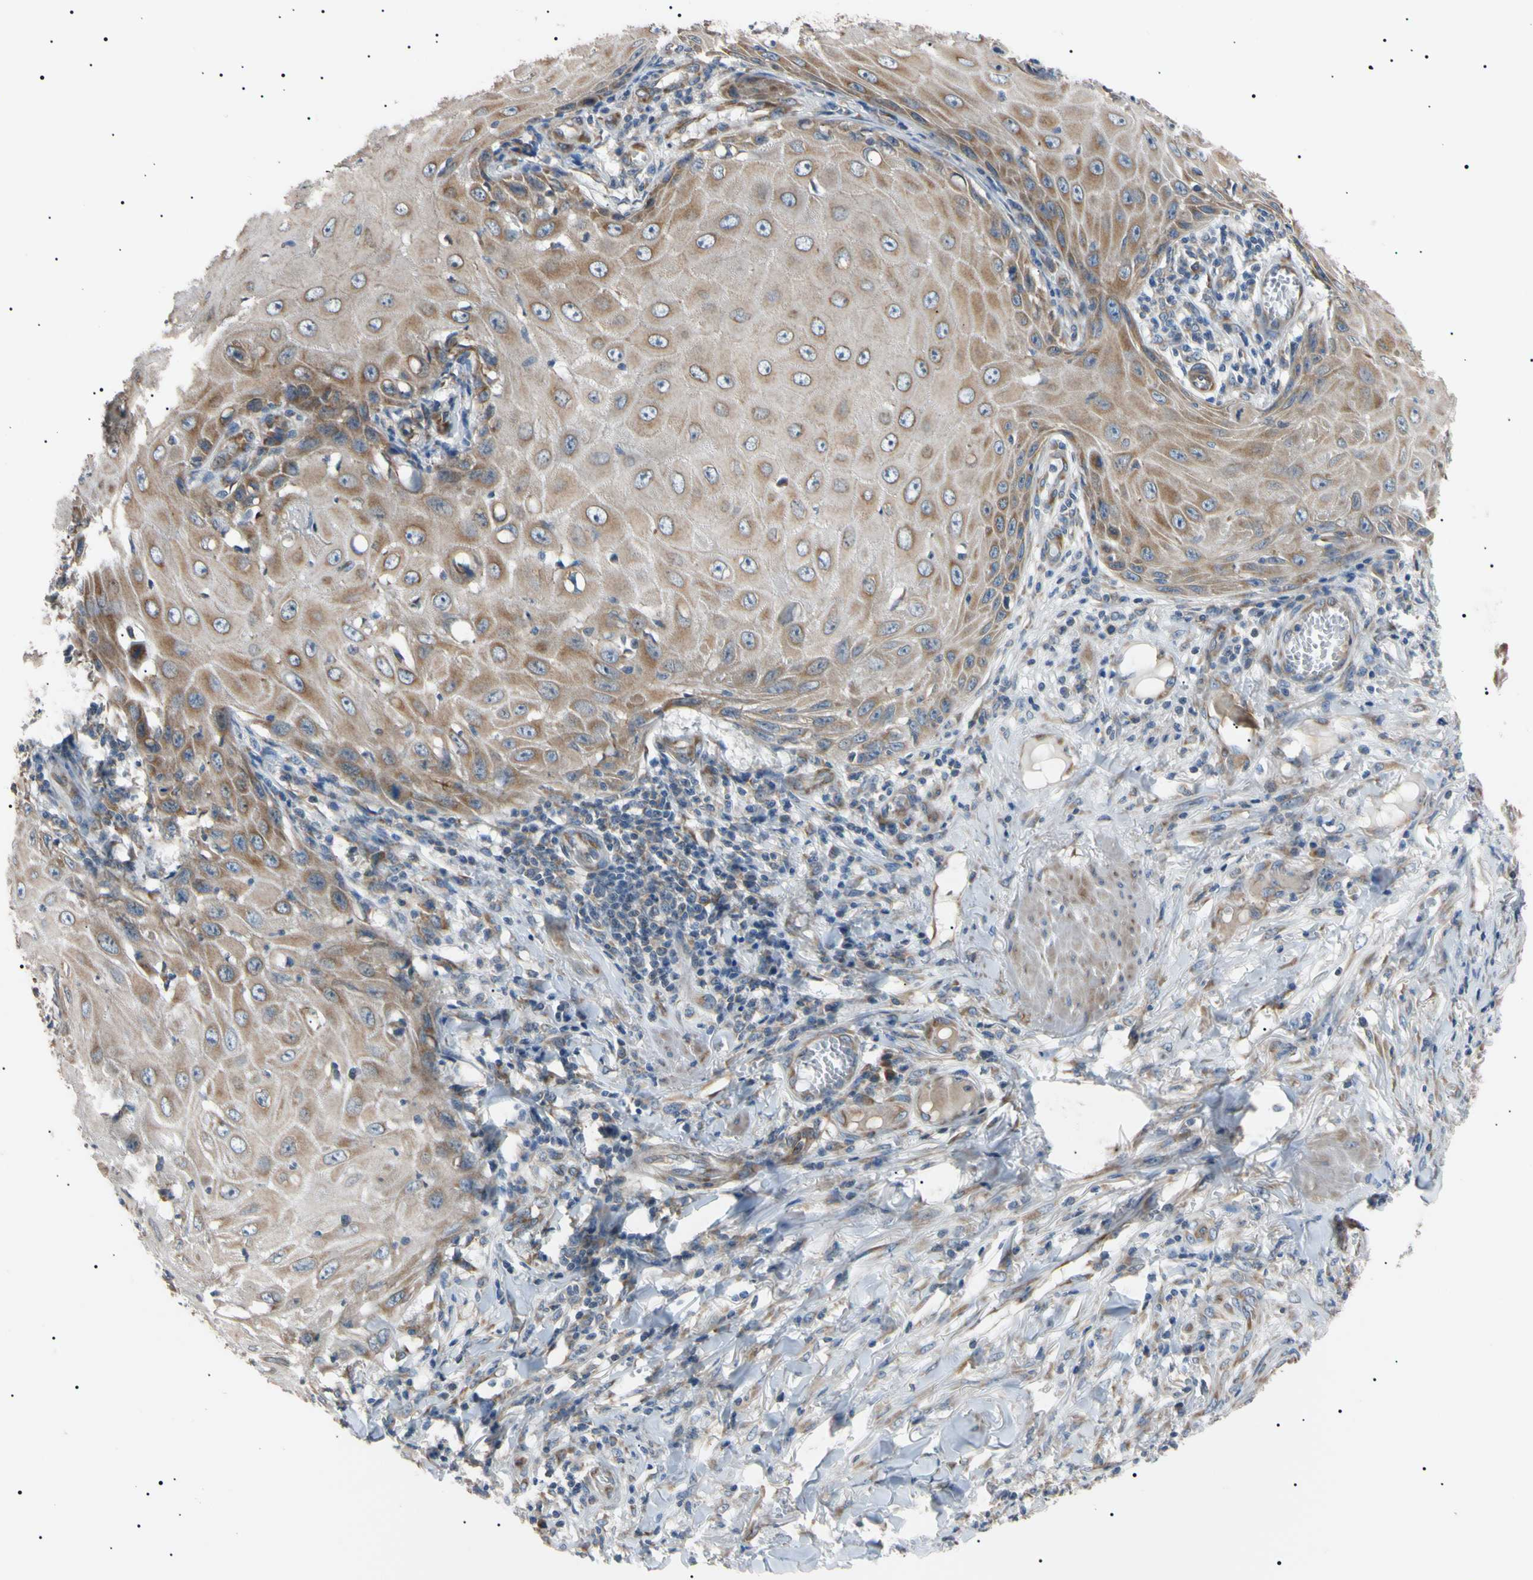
{"staining": {"intensity": "moderate", "quantity": ">75%", "location": "cytoplasmic/membranous"}, "tissue": "skin cancer", "cell_type": "Tumor cells", "image_type": "cancer", "snomed": [{"axis": "morphology", "description": "Squamous cell carcinoma, NOS"}, {"axis": "topography", "description": "Skin"}], "caption": "A histopathology image of human skin cancer stained for a protein reveals moderate cytoplasmic/membranous brown staining in tumor cells.", "gene": "VAPA", "patient": {"sex": "female", "age": 73}}